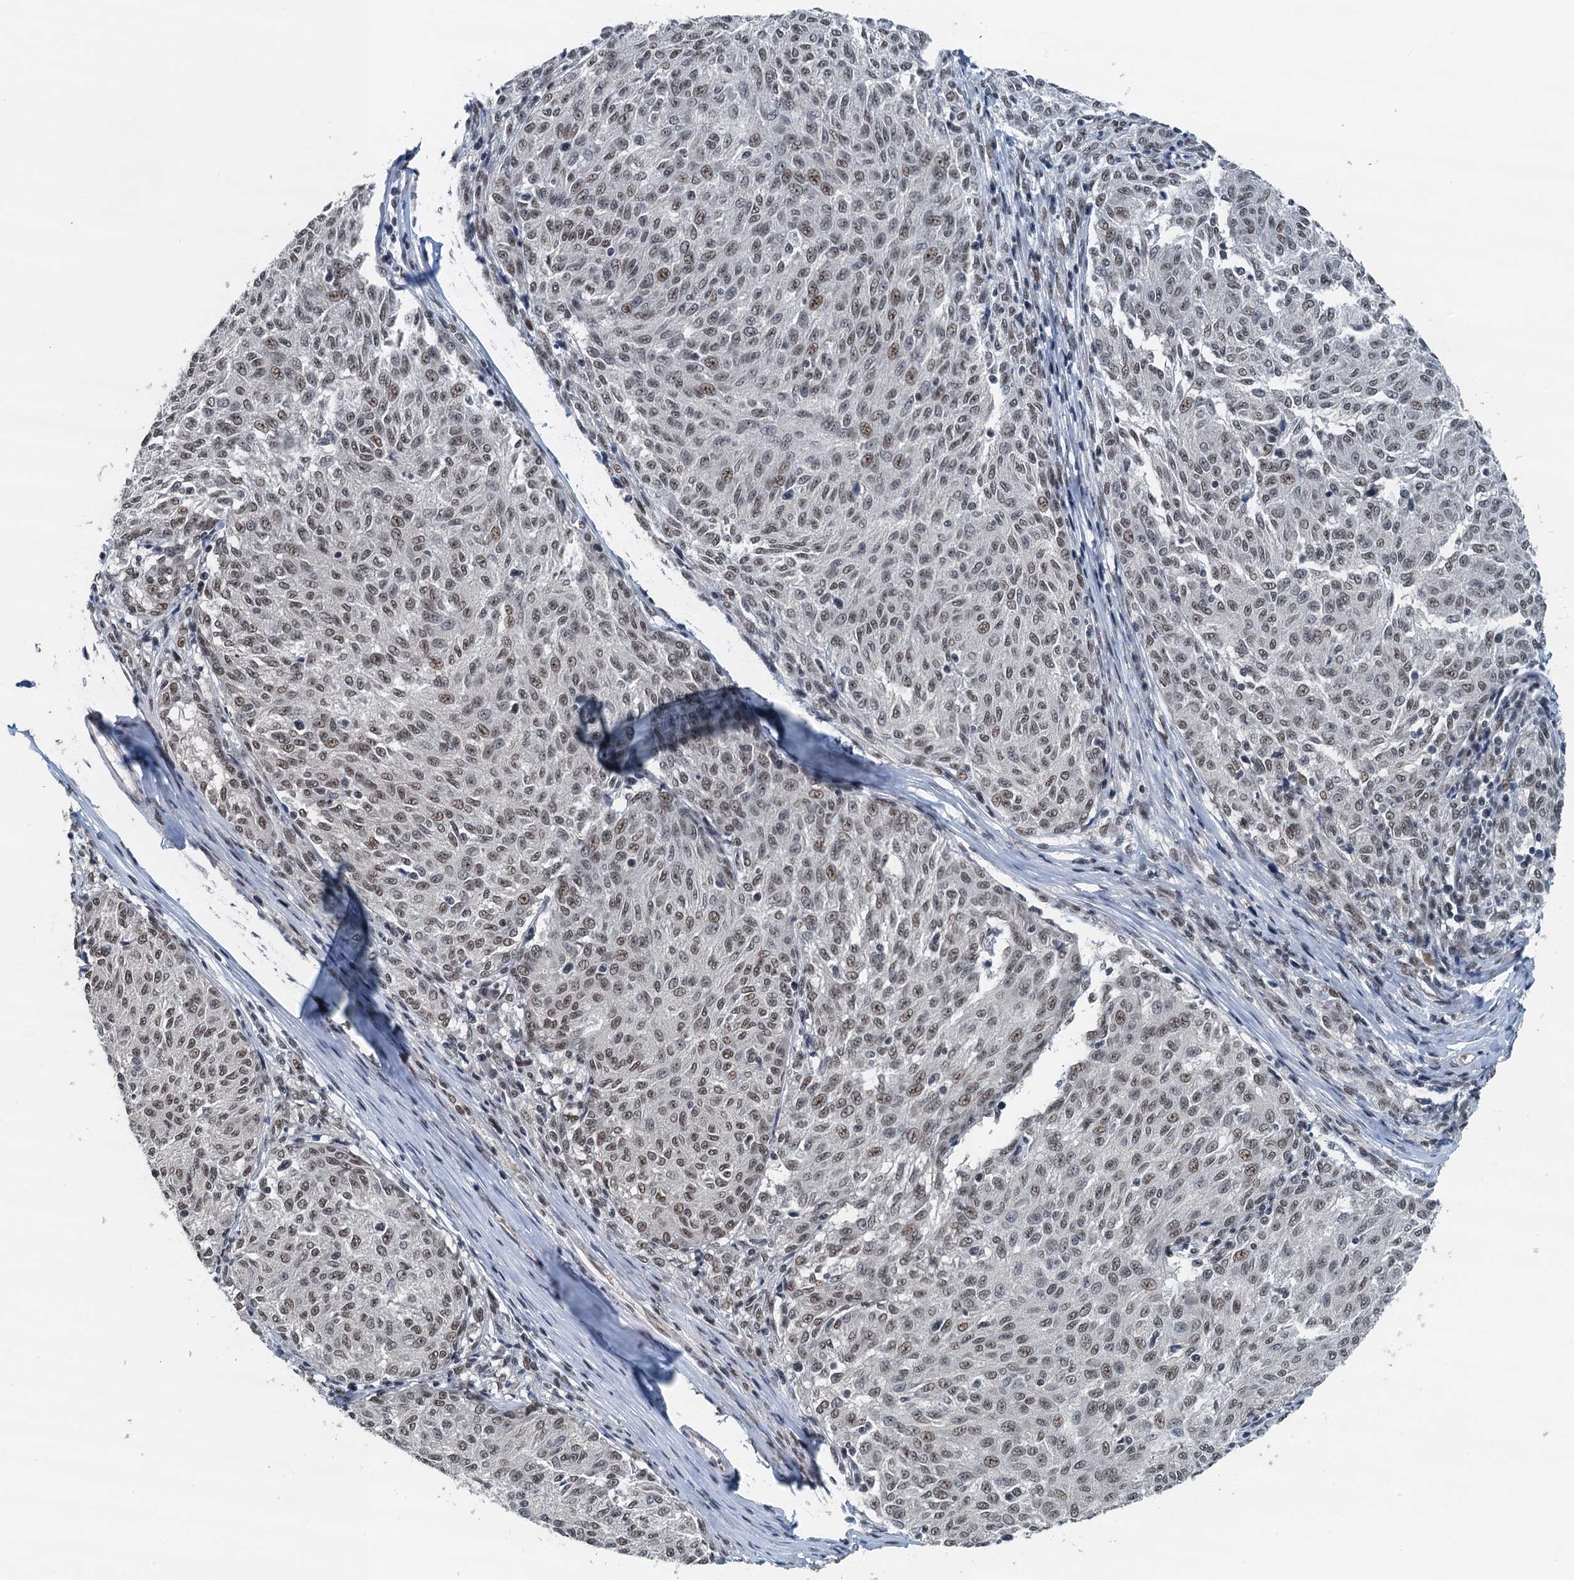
{"staining": {"intensity": "weak", "quantity": ">75%", "location": "nuclear"}, "tissue": "melanoma", "cell_type": "Tumor cells", "image_type": "cancer", "snomed": [{"axis": "morphology", "description": "Malignant melanoma, NOS"}, {"axis": "topography", "description": "Skin"}], "caption": "Human melanoma stained with a protein marker displays weak staining in tumor cells.", "gene": "MTA3", "patient": {"sex": "female", "age": 72}}